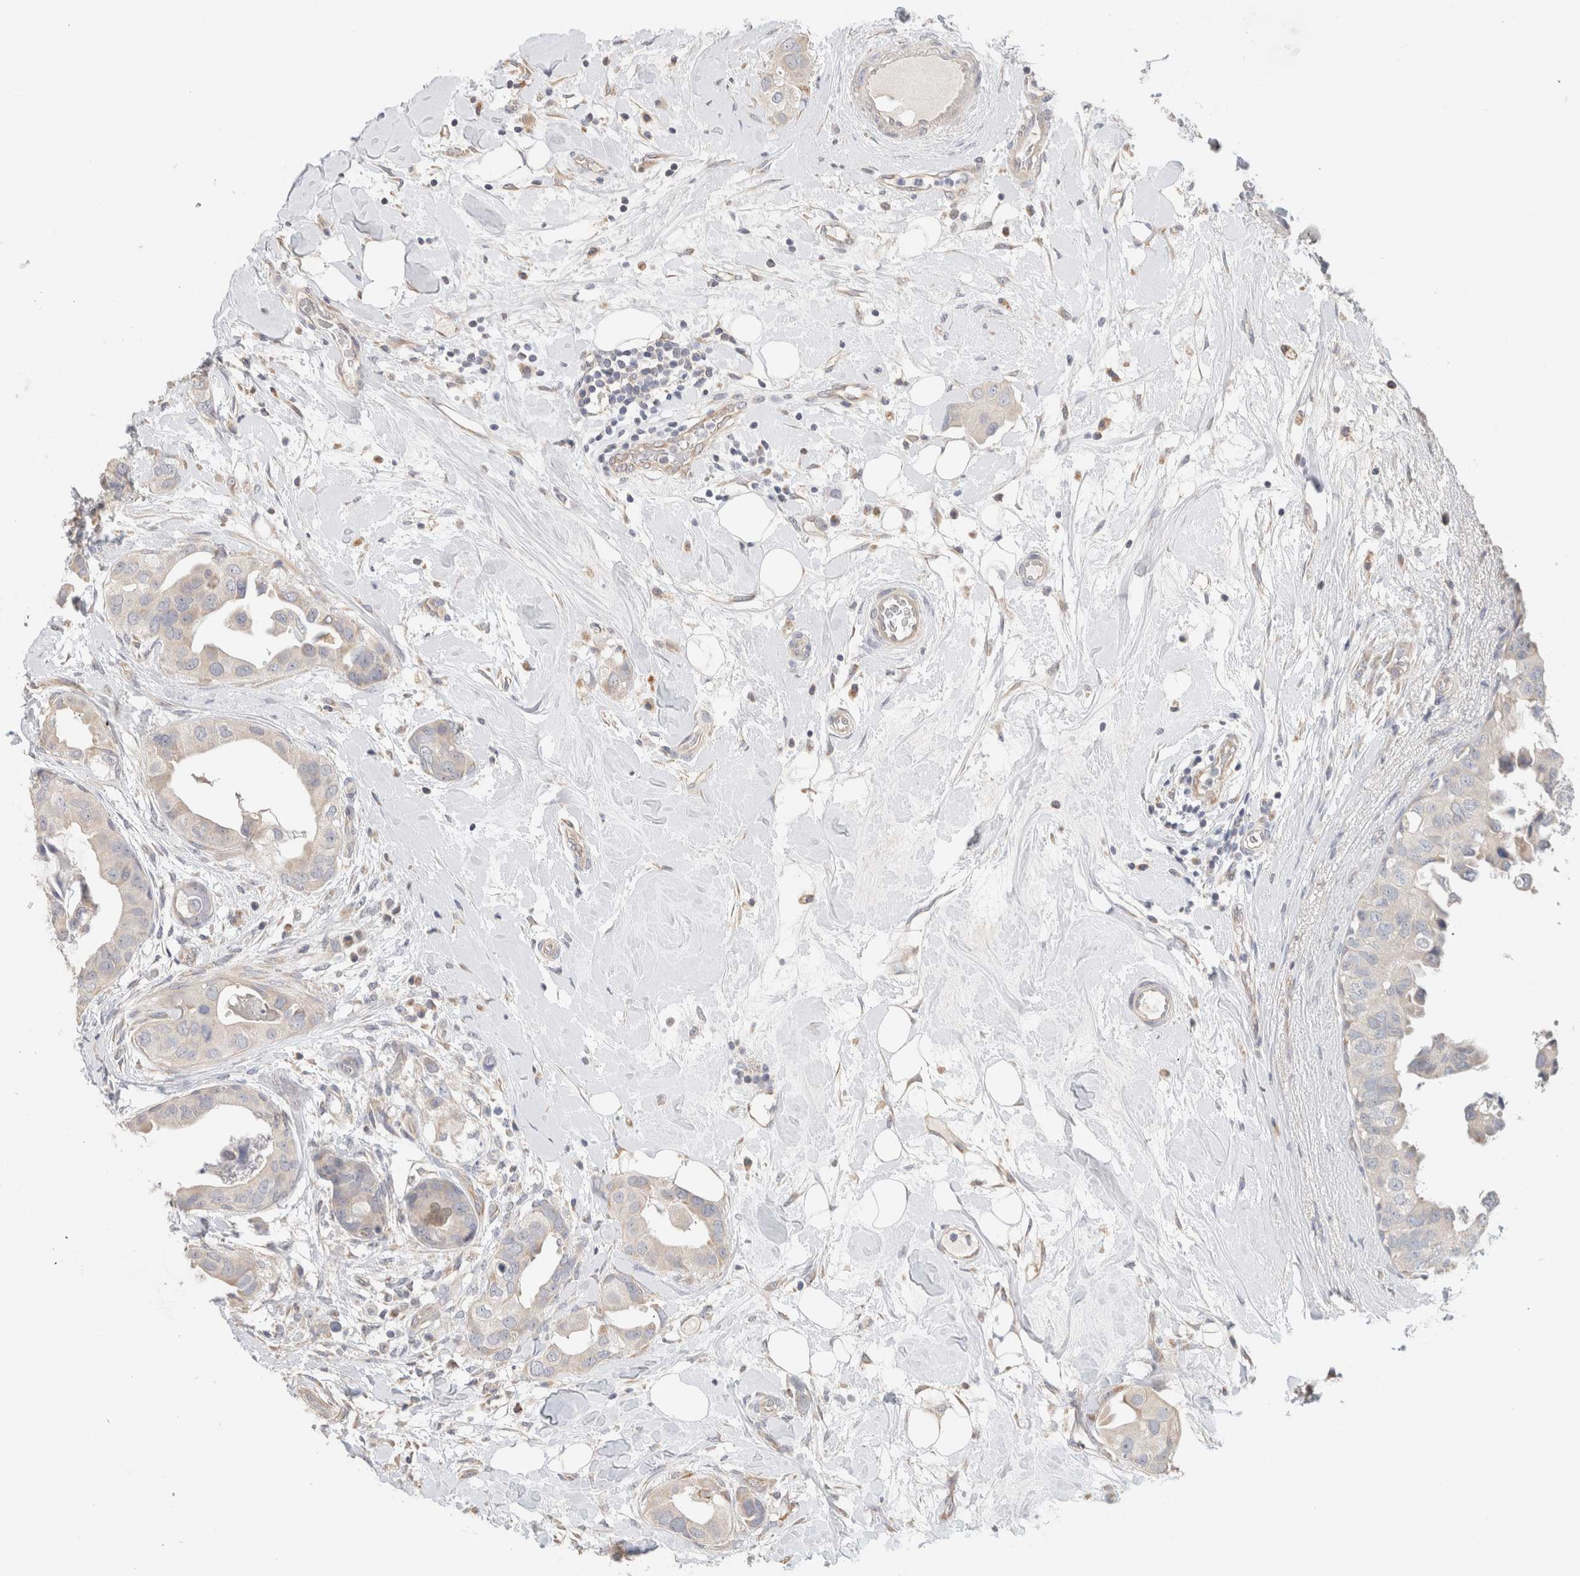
{"staining": {"intensity": "negative", "quantity": "none", "location": "none"}, "tissue": "breast cancer", "cell_type": "Tumor cells", "image_type": "cancer", "snomed": [{"axis": "morphology", "description": "Duct carcinoma"}, {"axis": "topography", "description": "Breast"}], "caption": "Breast invasive ductal carcinoma stained for a protein using immunohistochemistry (IHC) exhibits no staining tumor cells.", "gene": "CA13", "patient": {"sex": "female", "age": 40}}